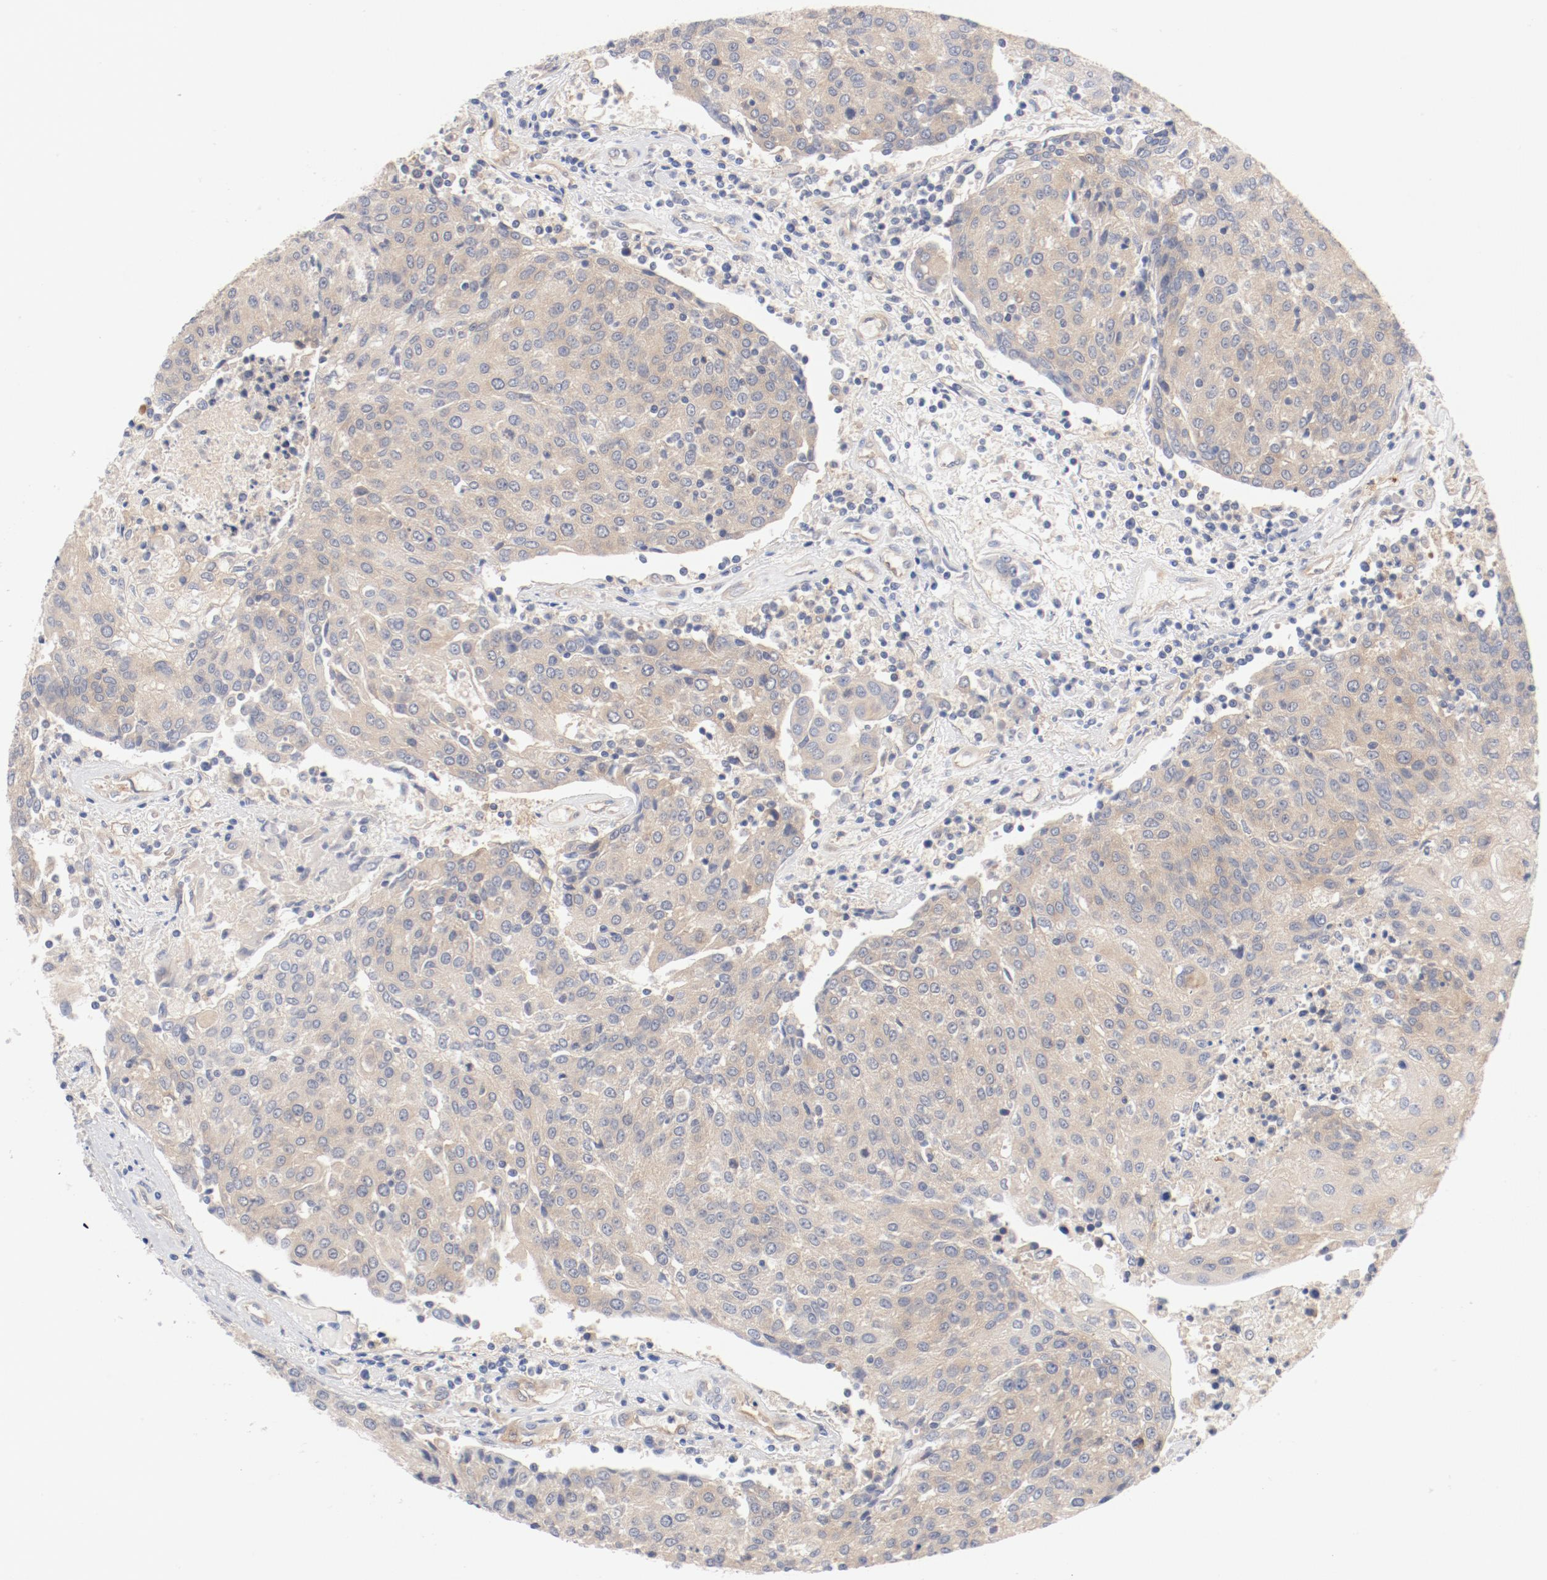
{"staining": {"intensity": "negative", "quantity": "none", "location": "none"}, "tissue": "urothelial cancer", "cell_type": "Tumor cells", "image_type": "cancer", "snomed": [{"axis": "morphology", "description": "Urothelial carcinoma, High grade"}, {"axis": "topography", "description": "Urinary bladder"}], "caption": "Tumor cells show no significant staining in urothelial cancer. The staining was performed using DAB (3,3'-diaminobenzidine) to visualize the protein expression in brown, while the nuclei were stained in blue with hematoxylin (Magnification: 20x).", "gene": "DYNC1H1", "patient": {"sex": "female", "age": 85}}